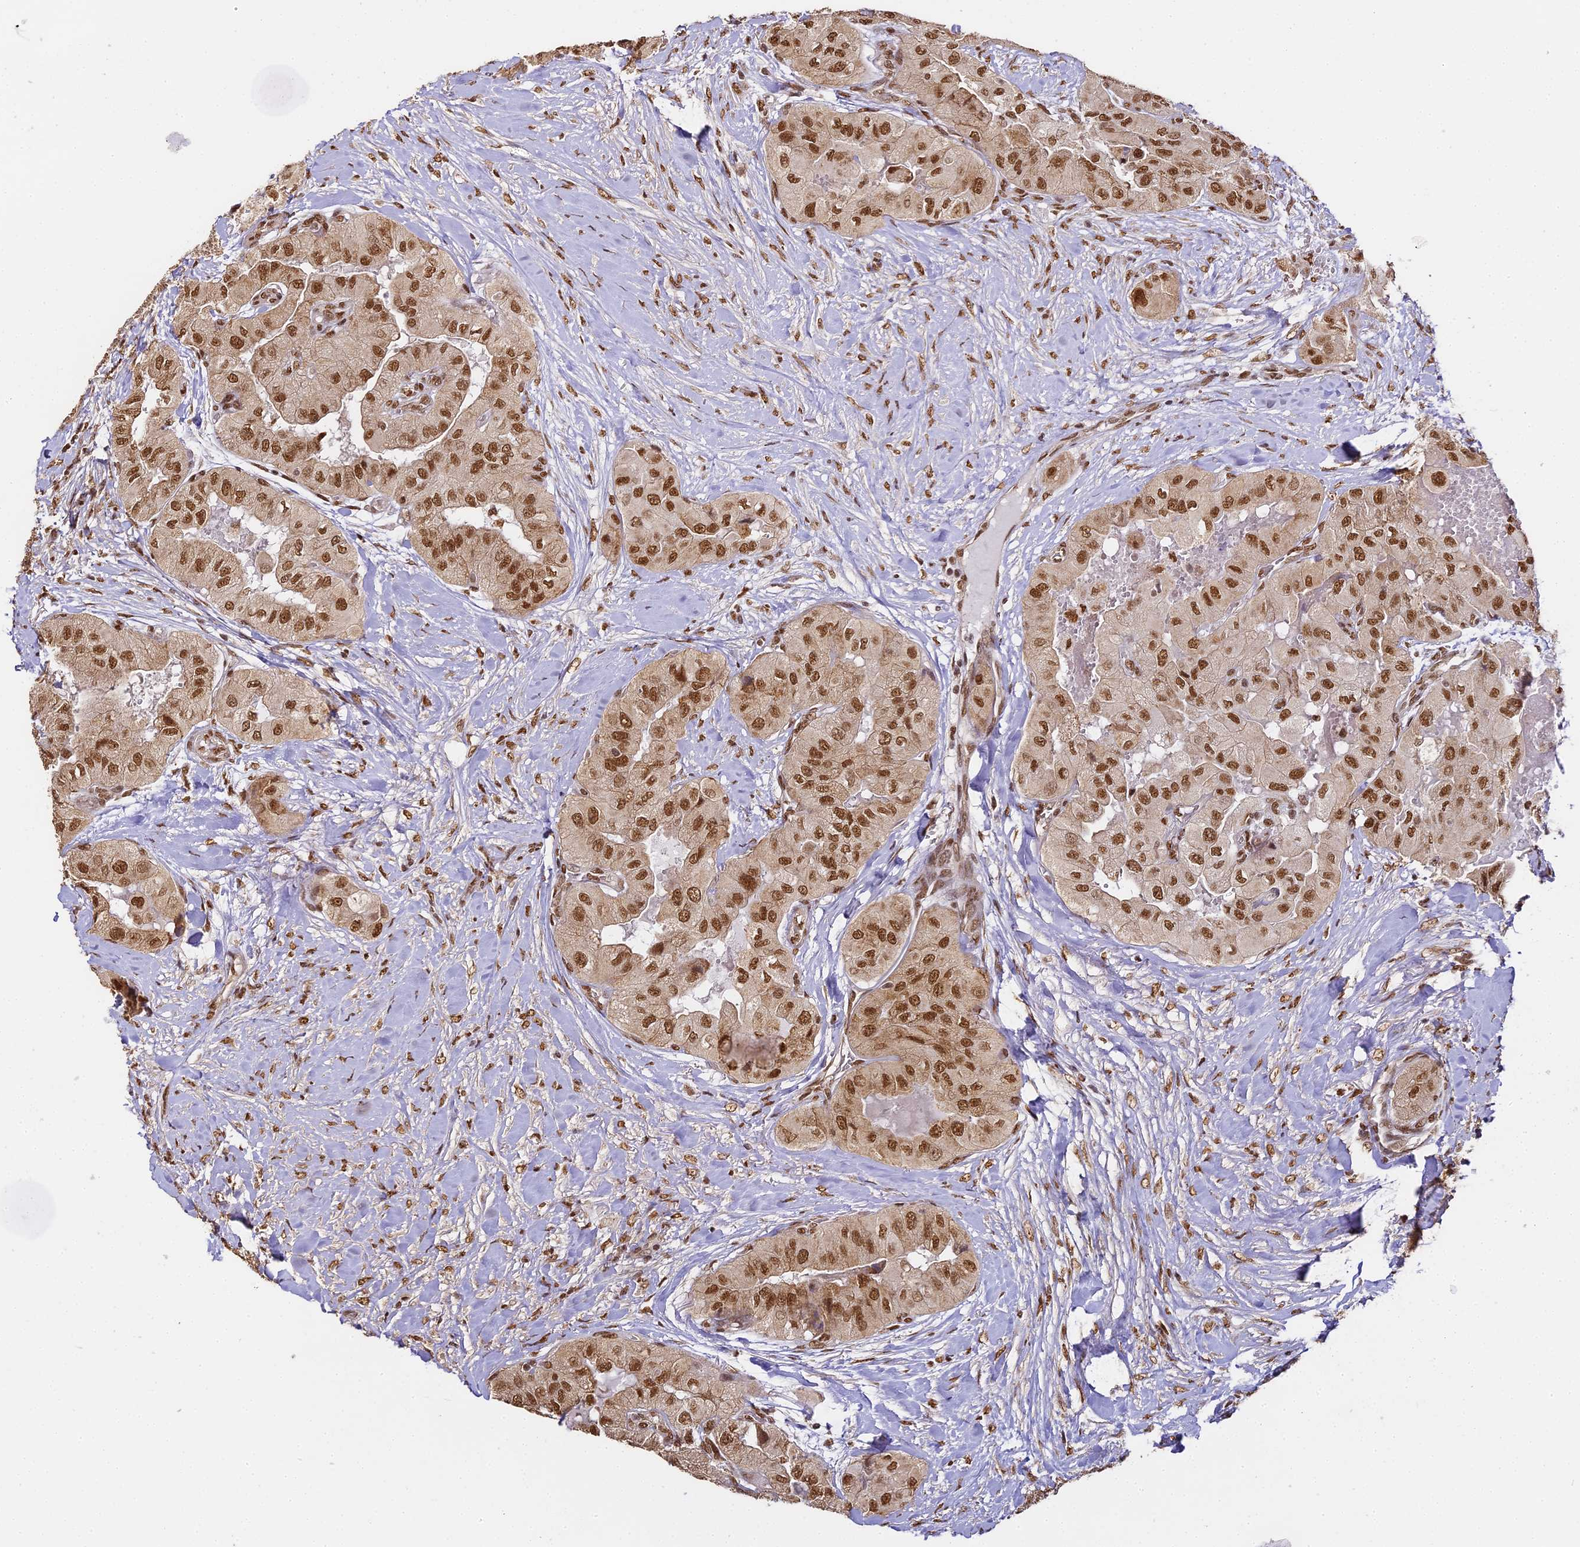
{"staining": {"intensity": "strong", "quantity": ">75%", "location": "nuclear"}, "tissue": "thyroid cancer", "cell_type": "Tumor cells", "image_type": "cancer", "snomed": [{"axis": "morphology", "description": "Papillary adenocarcinoma, NOS"}, {"axis": "topography", "description": "Thyroid gland"}], "caption": "This image shows thyroid cancer stained with IHC to label a protein in brown. The nuclear of tumor cells show strong positivity for the protein. Nuclei are counter-stained blue.", "gene": "HNRNPA1", "patient": {"sex": "female", "age": 59}}